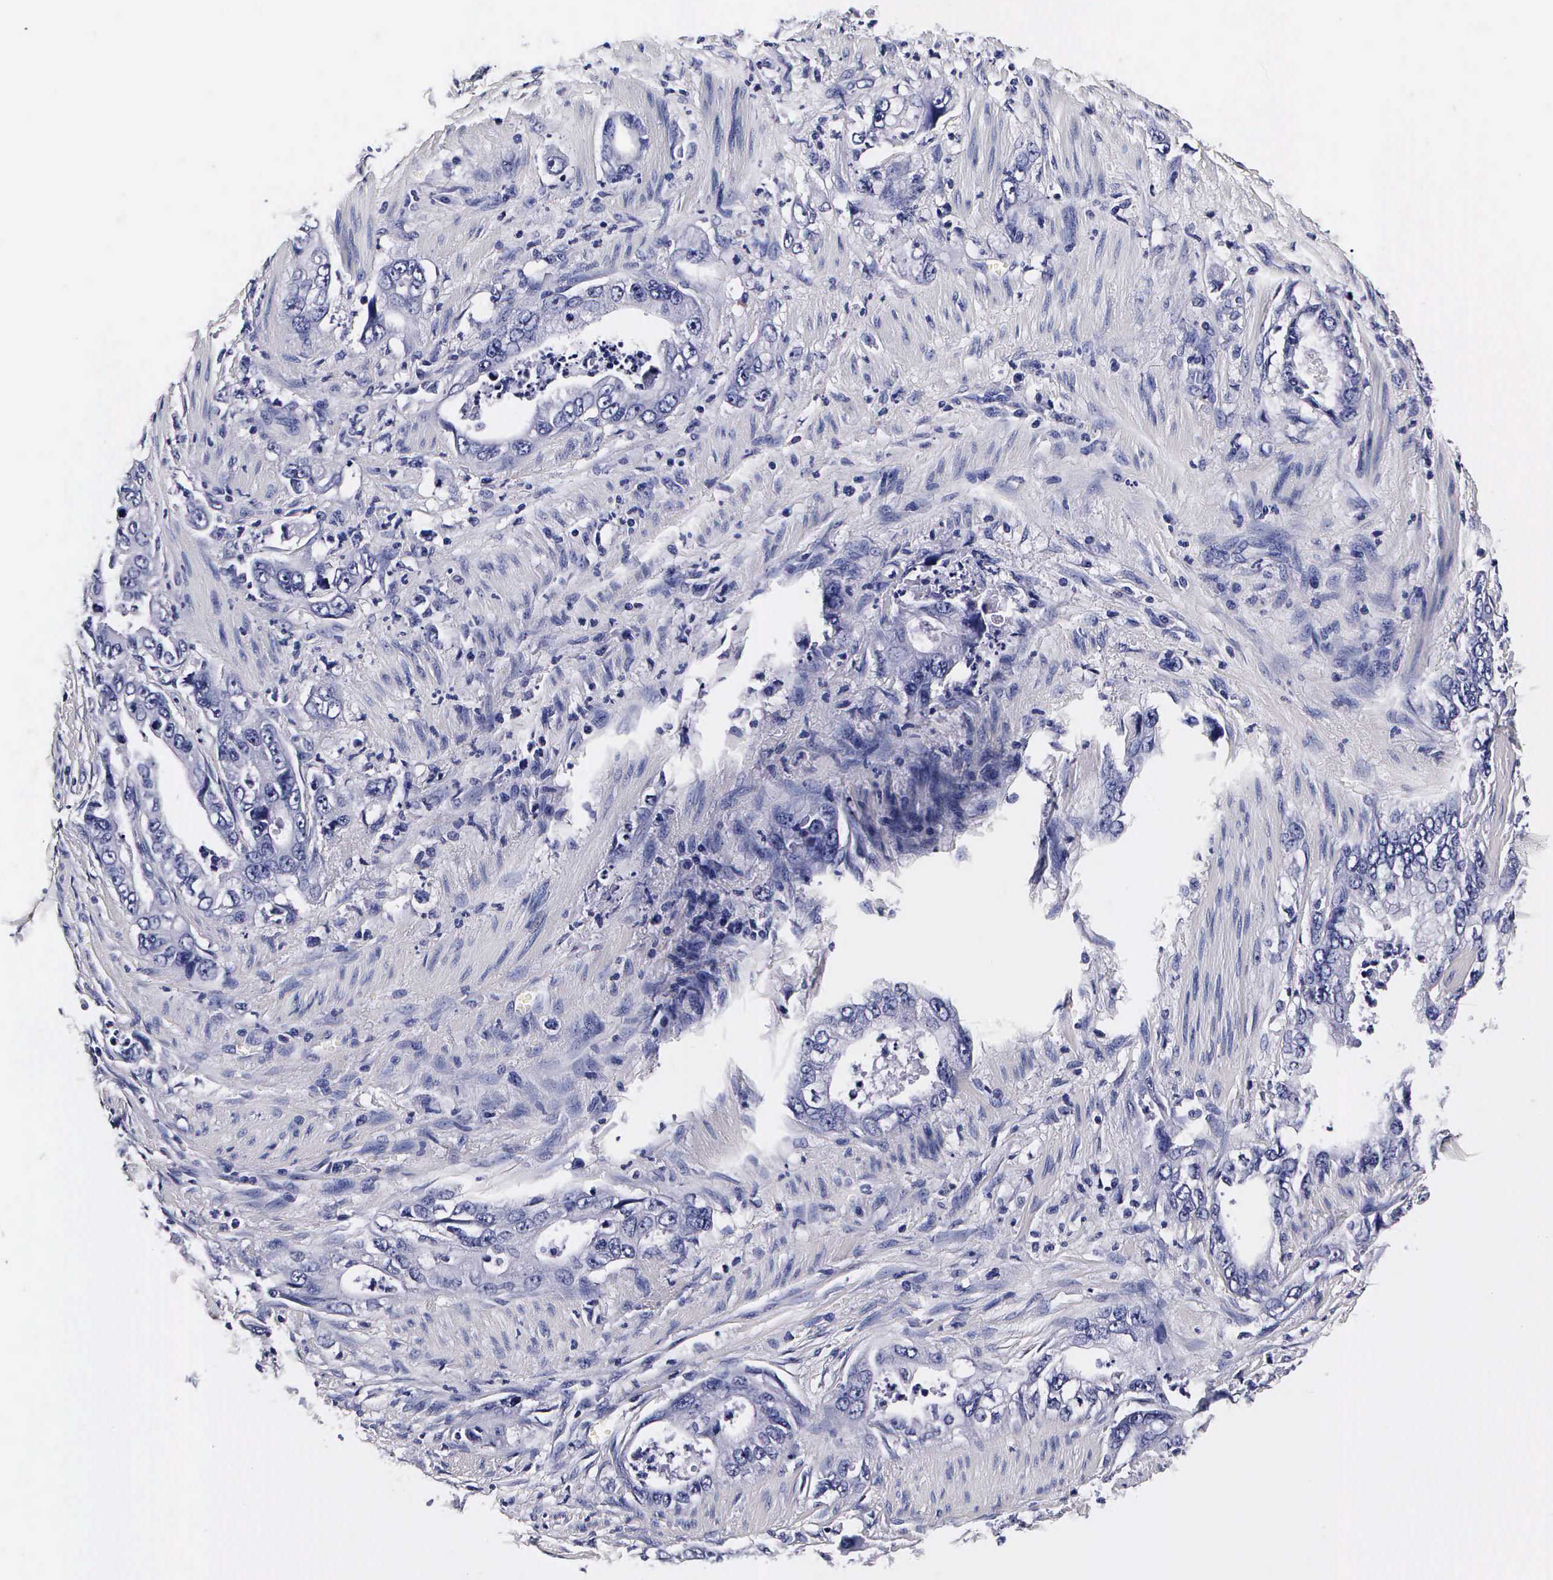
{"staining": {"intensity": "negative", "quantity": "none", "location": "none"}, "tissue": "stomach cancer", "cell_type": "Tumor cells", "image_type": "cancer", "snomed": [{"axis": "morphology", "description": "Adenocarcinoma, NOS"}, {"axis": "topography", "description": "Pancreas"}, {"axis": "topography", "description": "Stomach, upper"}], "caption": "Adenocarcinoma (stomach) was stained to show a protein in brown. There is no significant expression in tumor cells. (Brightfield microscopy of DAB immunohistochemistry (IHC) at high magnification).", "gene": "IAPP", "patient": {"sex": "male", "age": 77}}